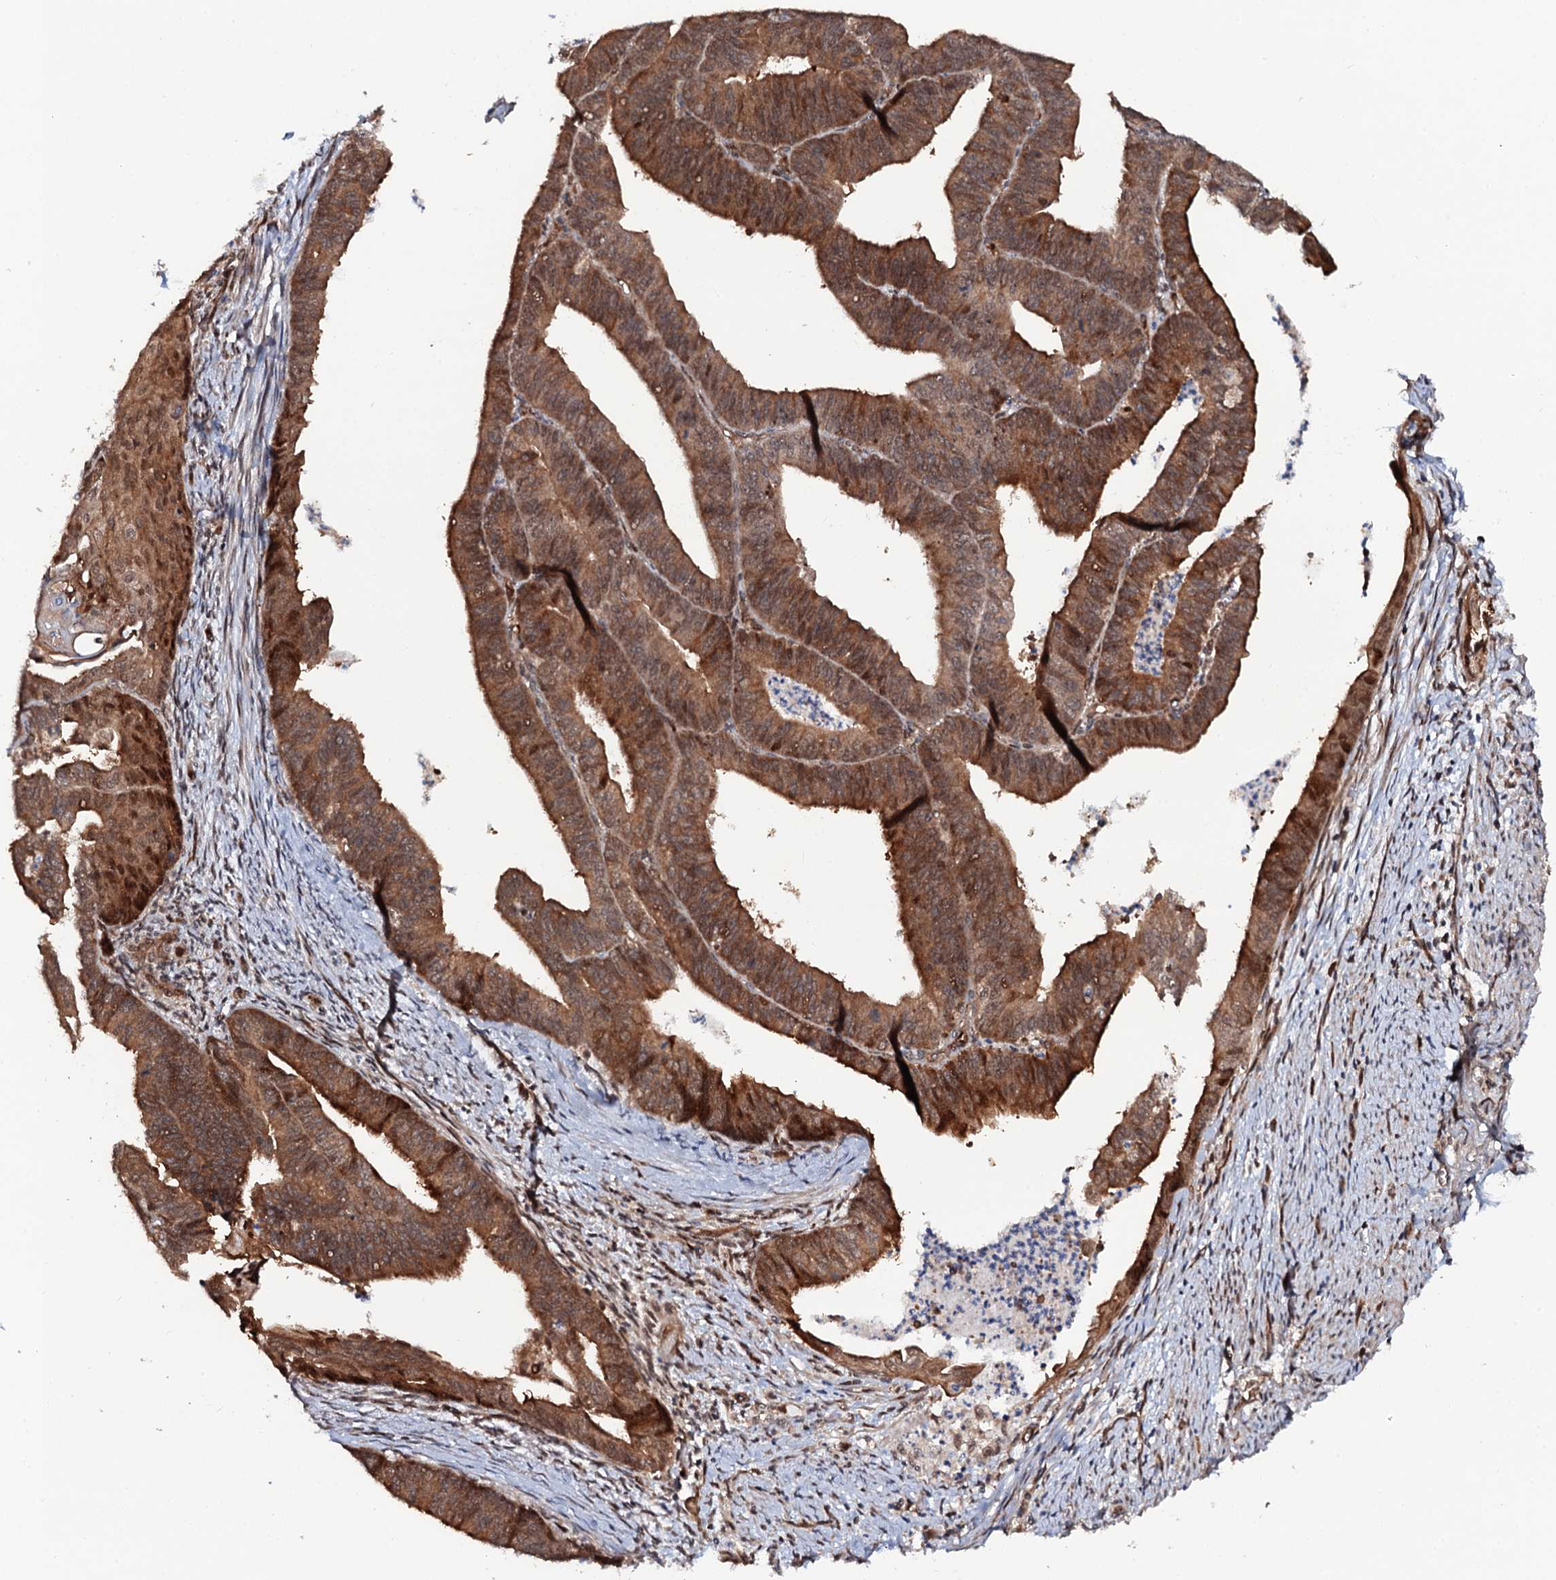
{"staining": {"intensity": "moderate", "quantity": ">75%", "location": "cytoplasmic/membranous"}, "tissue": "endometrial cancer", "cell_type": "Tumor cells", "image_type": "cancer", "snomed": [{"axis": "morphology", "description": "Adenocarcinoma, NOS"}, {"axis": "topography", "description": "Endometrium"}], "caption": "Tumor cells display medium levels of moderate cytoplasmic/membranous expression in about >75% of cells in endometrial adenocarcinoma. Immunohistochemistry stains the protein of interest in brown and the nuclei are stained blue.", "gene": "CDC23", "patient": {"sex": "female", "age": 73}}